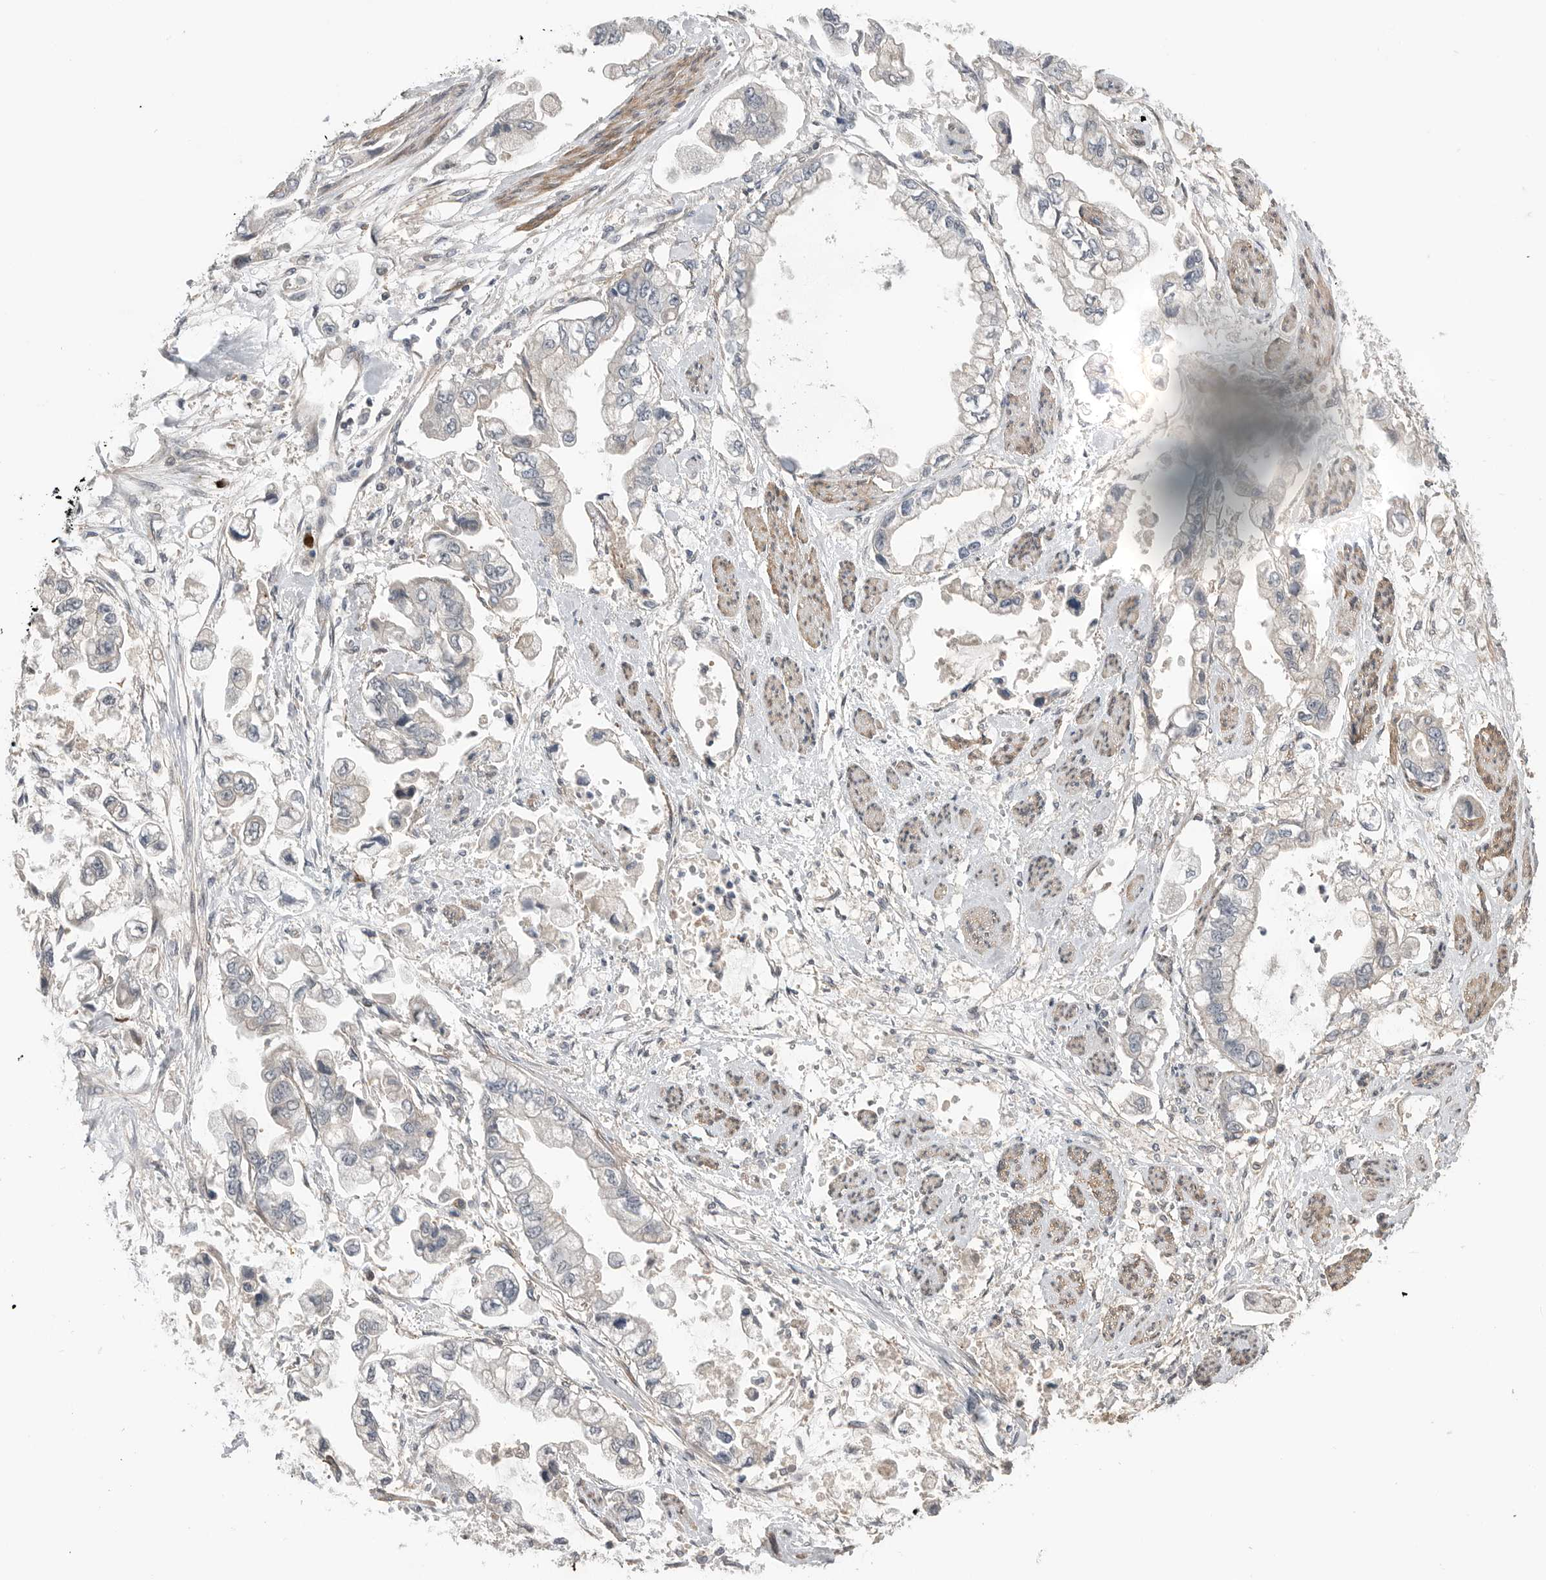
{"staining": {"intensity": "negative", "quantity": "none", "location": "none"}, "tissue": "stomach cancer", "cell_type": "Tumor cells", "image_type": "cancer", "snomed": [{"axis": "morphology", "description": "Adenocarcinoma, NOS"}, {"axis": "topography", "description": "Stomach"}], "caption": "The photomicrograph displays no significant staining in tumor cells of stomach adenocarcinoma.", "gene": "PEAK1", "patient": {"sex": "male", "age": 62}}